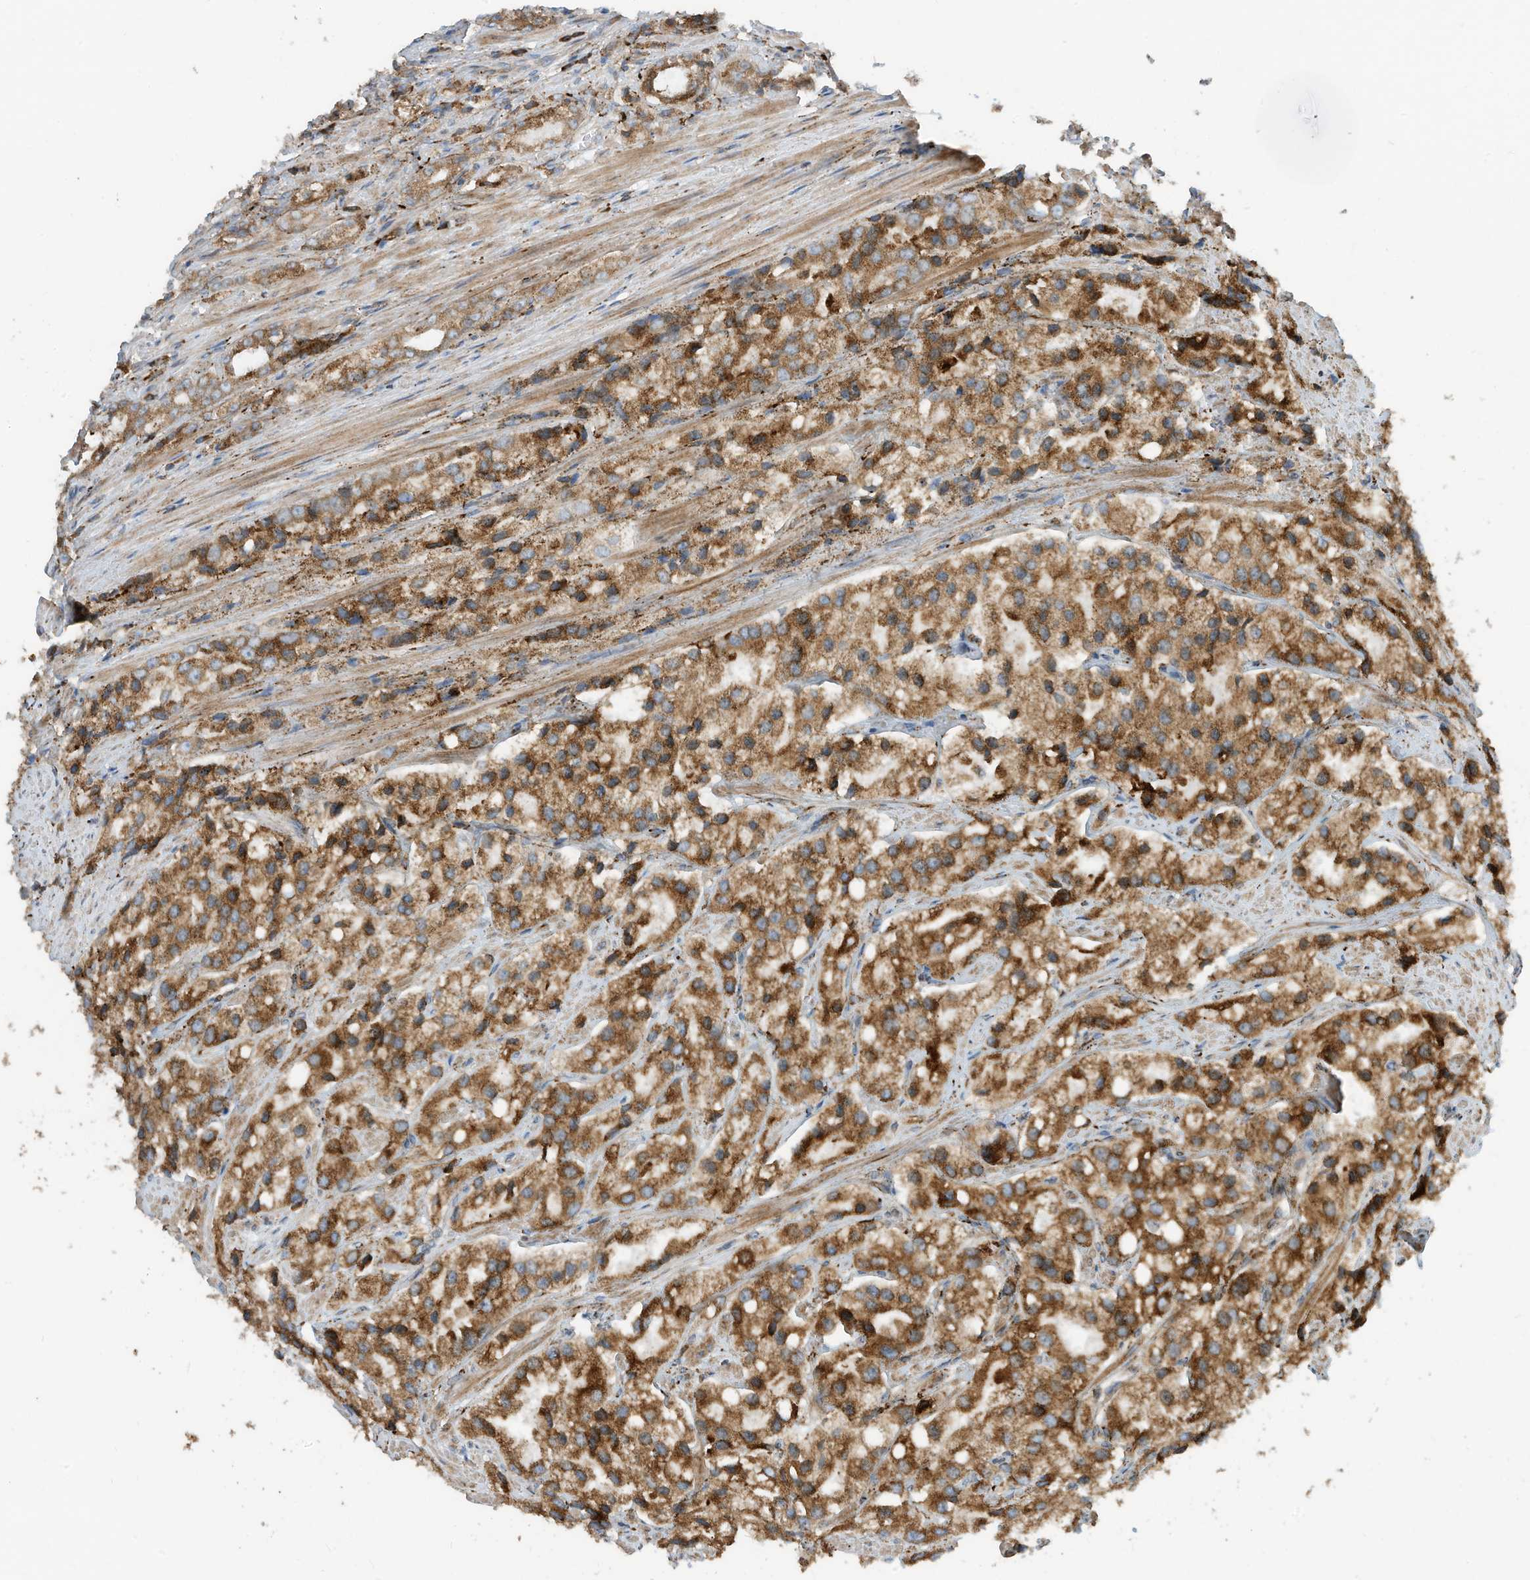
{"staining": {"intensity": "moderate", "quantity": ">75%", "location": "cytoplasmic/membranous"}, "tissue": "prostate cancer", "cell_type": "Tumor cells", "image_type": "cancer", "snomed": [{"axis": "morphology", "description": "Adenocarcinoma, High grade"}, {"axis": "topography", "description": "Prostate"}], "caption": "Human adenocarcinoma (high-grade) (prostate) stained with a protein marker exhibits moderate staining in tumor cells.", "gene": "TRNAU1AP", "patient": {"sex": "male", "age": 66}}